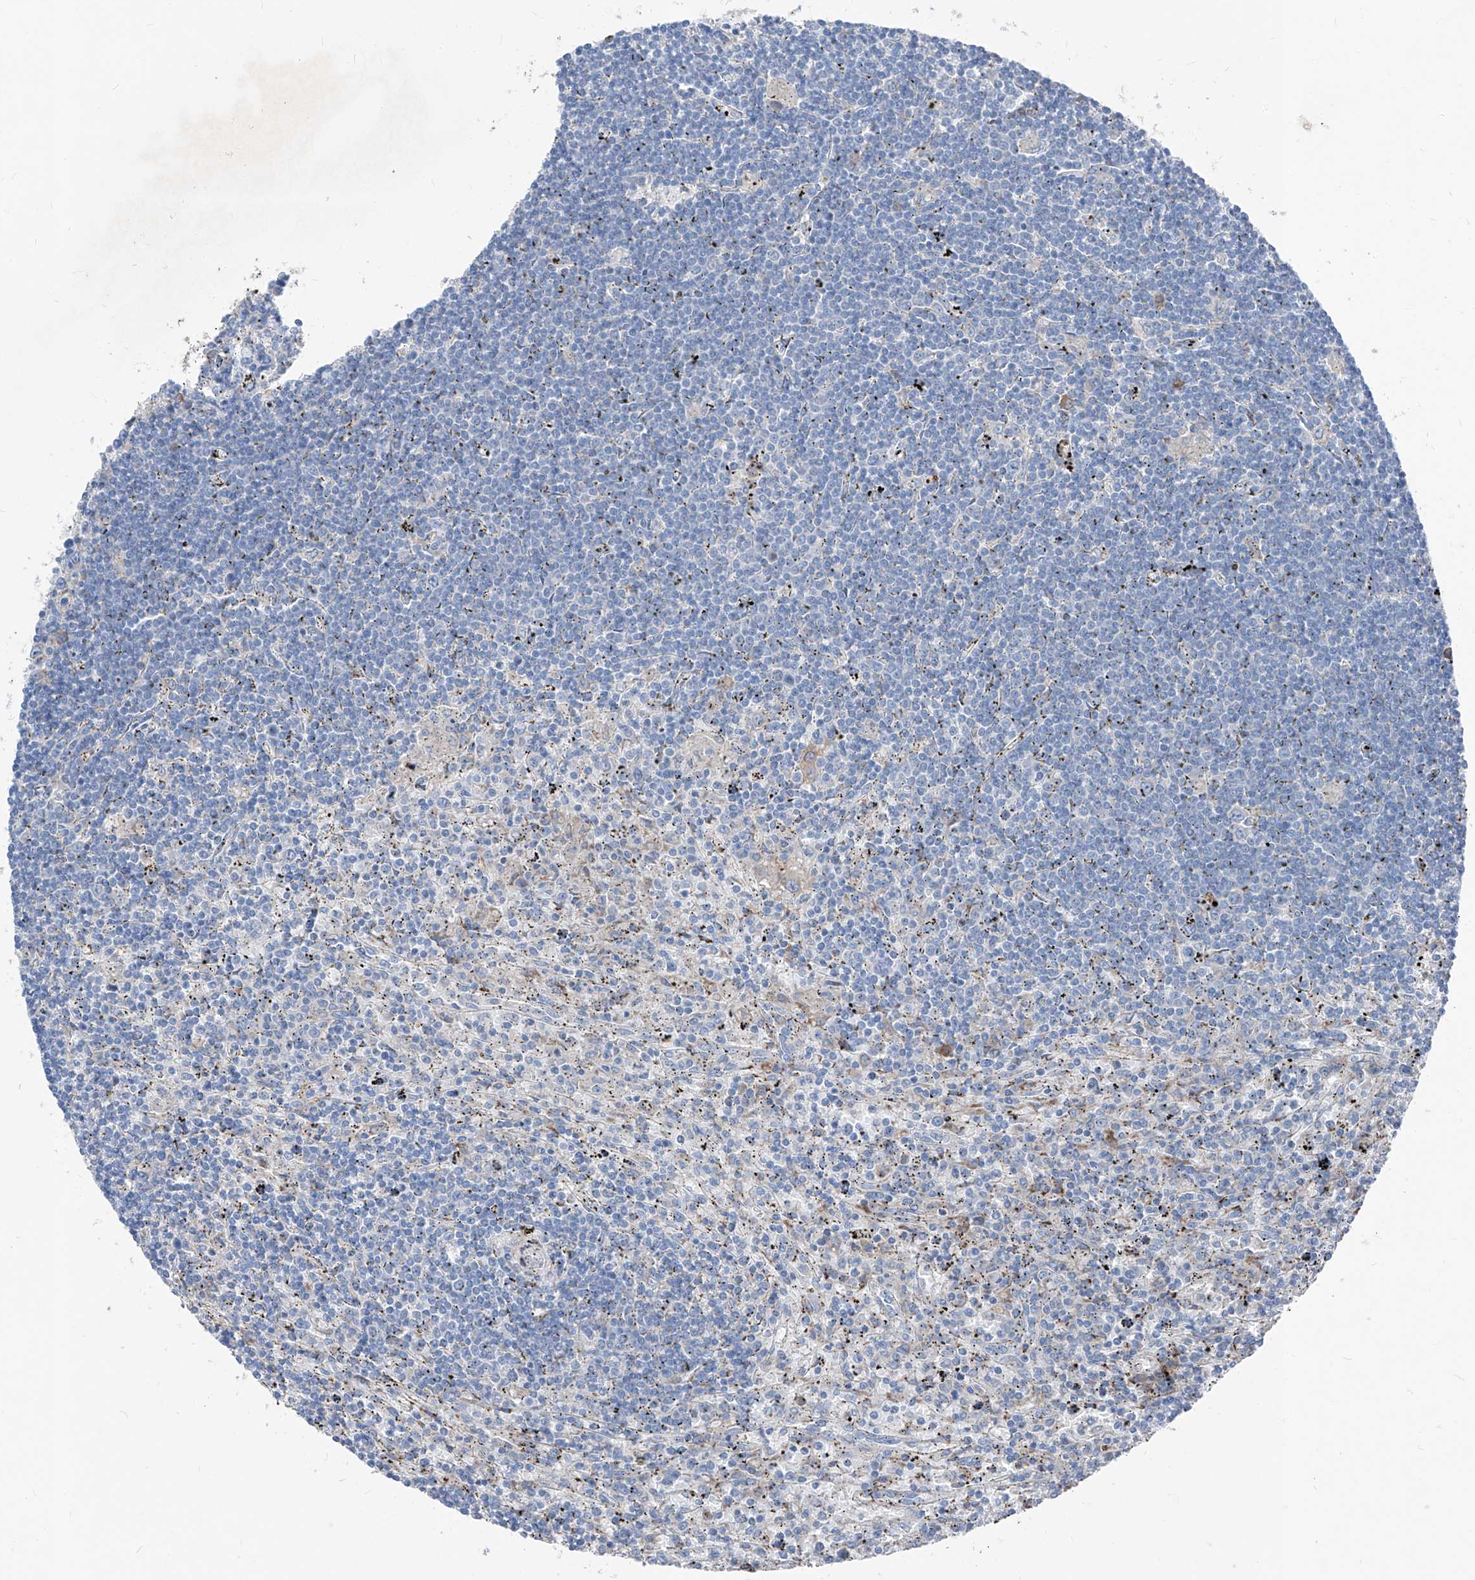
{"staining": {"intensity": "negative", "quantity": "none", "location": "none"}, "tissue": "lymphoma", "cell_type": "Tumor cells", "image_type": "cancer", "snomed": [{"axis": "morphology", "description": "Malignant lymphoma, non-Hodgkin's type, Low grade"}, {"axis": "topography", "description": "Spleen"}], "caption": "Tumor cells are negative for protein expression in human low-grade malignant lymphoma, non-Hodgkin's type.", "gene": "IFI27", "patient": {"sex": "male", "age": 76}}